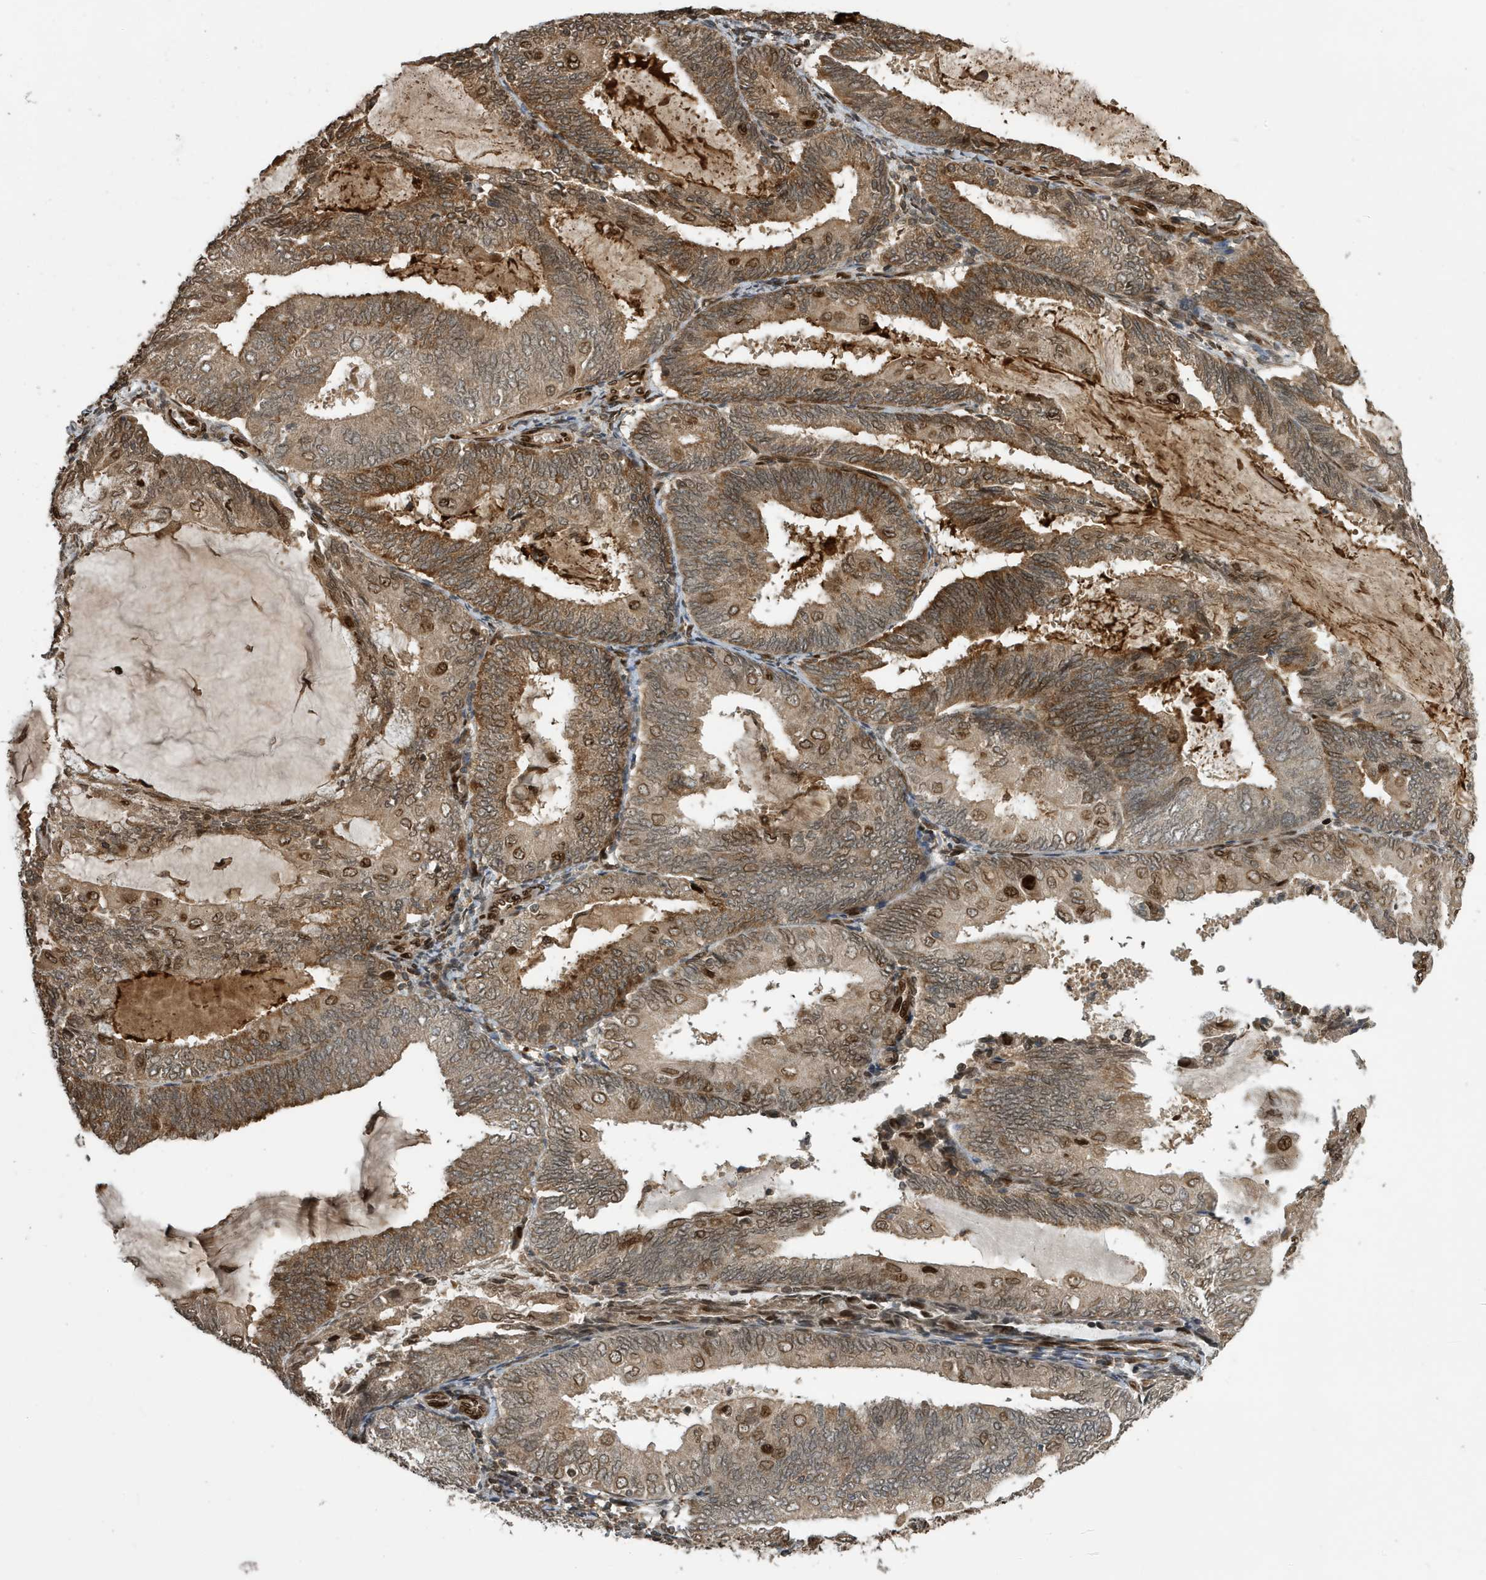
{"staining": {"intensity": "moderate", "quantity": ">75%", "location": "cytoplasmic/membranous,nuclear"}, "tissue": "endometrial cancer", "cell_type": "Tumor cells", "image_type": "cancer", "snomed": [{"axis": "morphology", "description": "Adenocarcinoma, NOS"}, {"axis": "topography", "description": "Endometrium"}], "caption": "This is an image of immunohistochemistry staining of endometrial adenocarcinoma, which shows moderate positivity in the cytoplasmic/membranous and nuclear of tumor cells.", "gene": "DUSP18", "patient": {"sex": "female", "age": 81}}